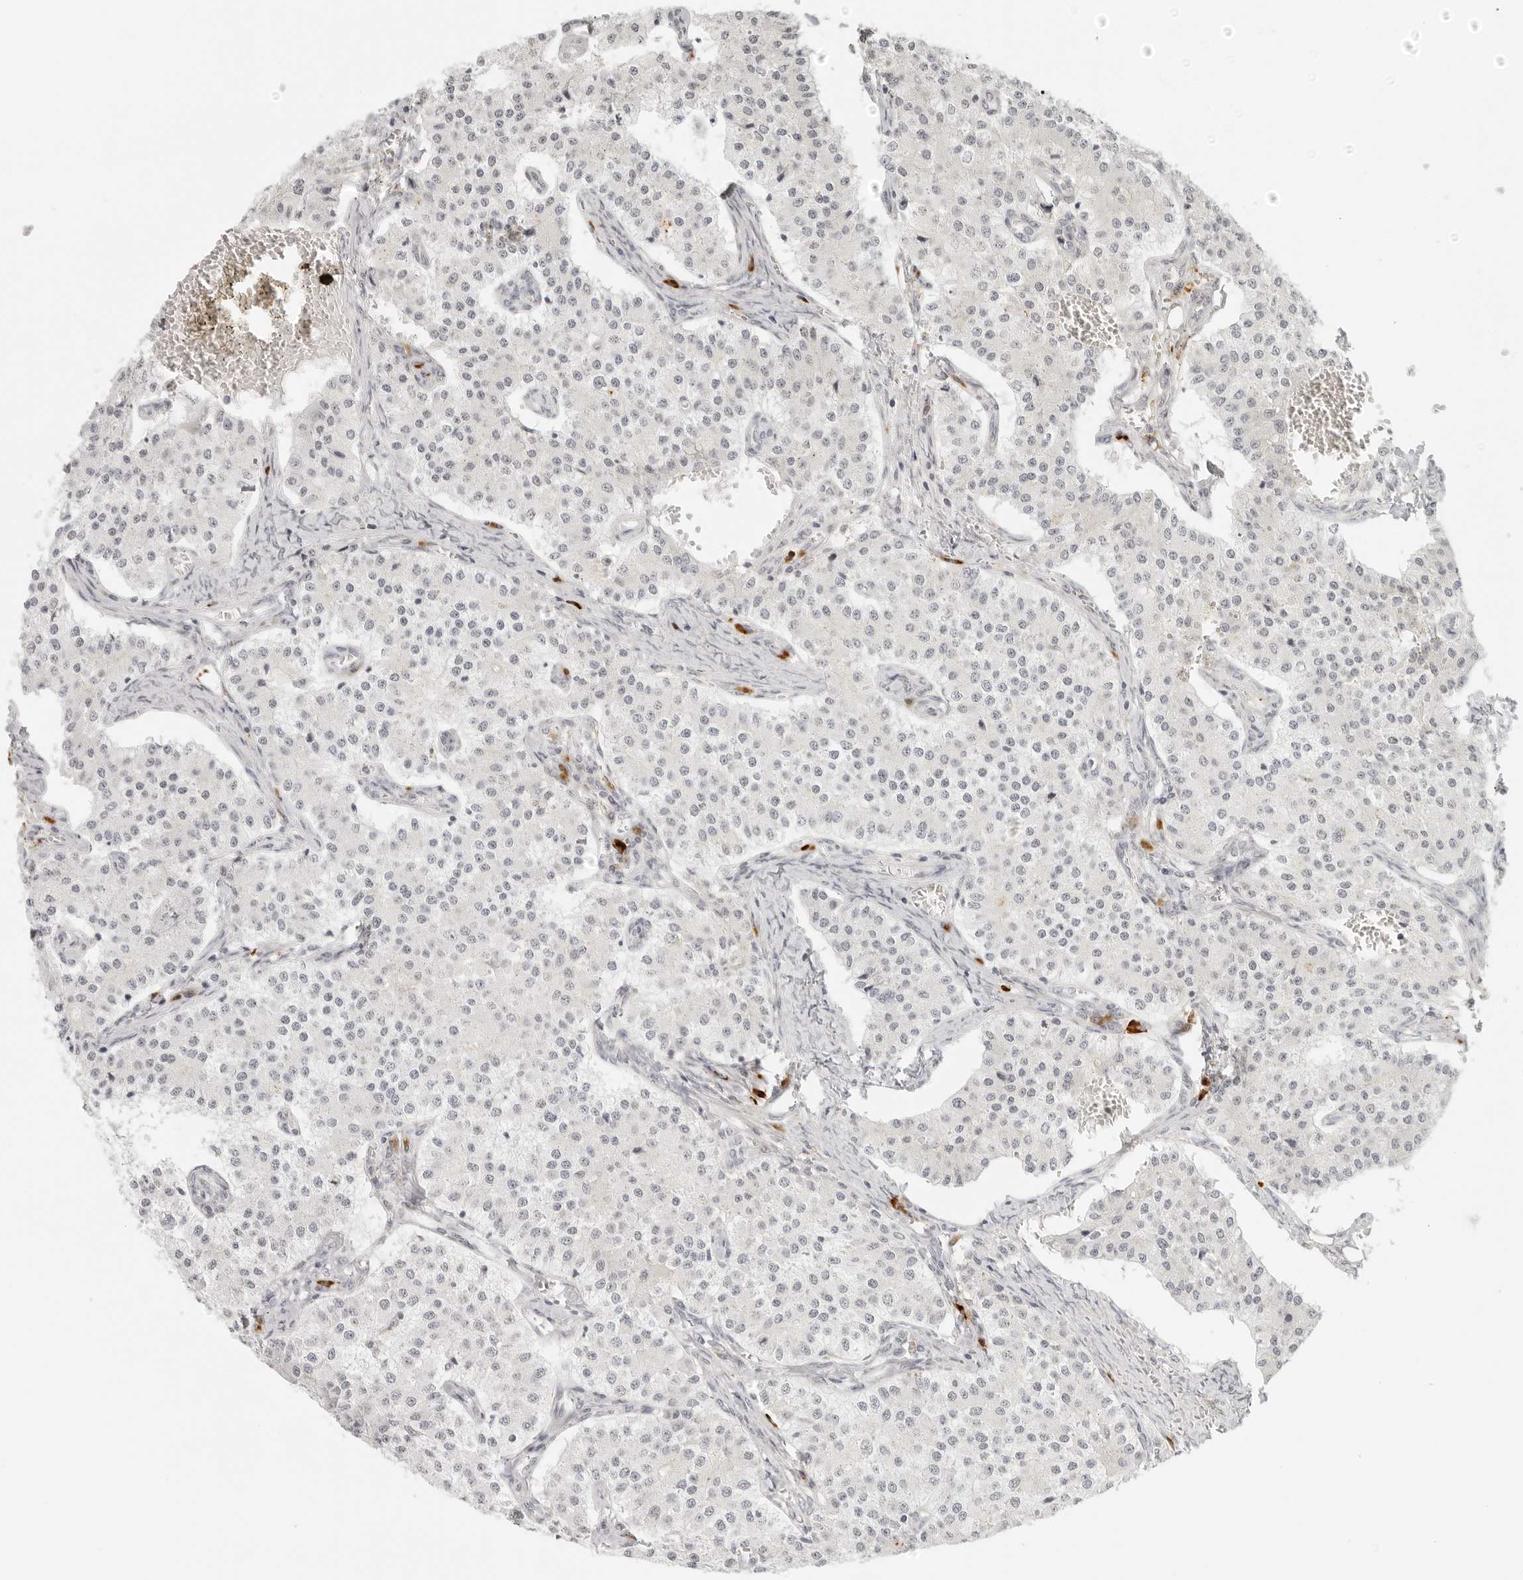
{"staining": {"intensity": "negative", "quantity": "none", "location": "none"}, "tissue": "carcinoid", "cell_type": "Tumor cells", "image_type": "cancer", "snomed": [{"axis": "morphology", "description": "Carcinoid, malignant, NOS"}, {"axis": "topography", "description": "Colon"}], "caption": "The immunohistochemistry (IHC) image has no significant positivity in tumor cells of carcinoid tissue.", "gene": "ZNF678", "patient": {"sex": "female", "age": 52}}